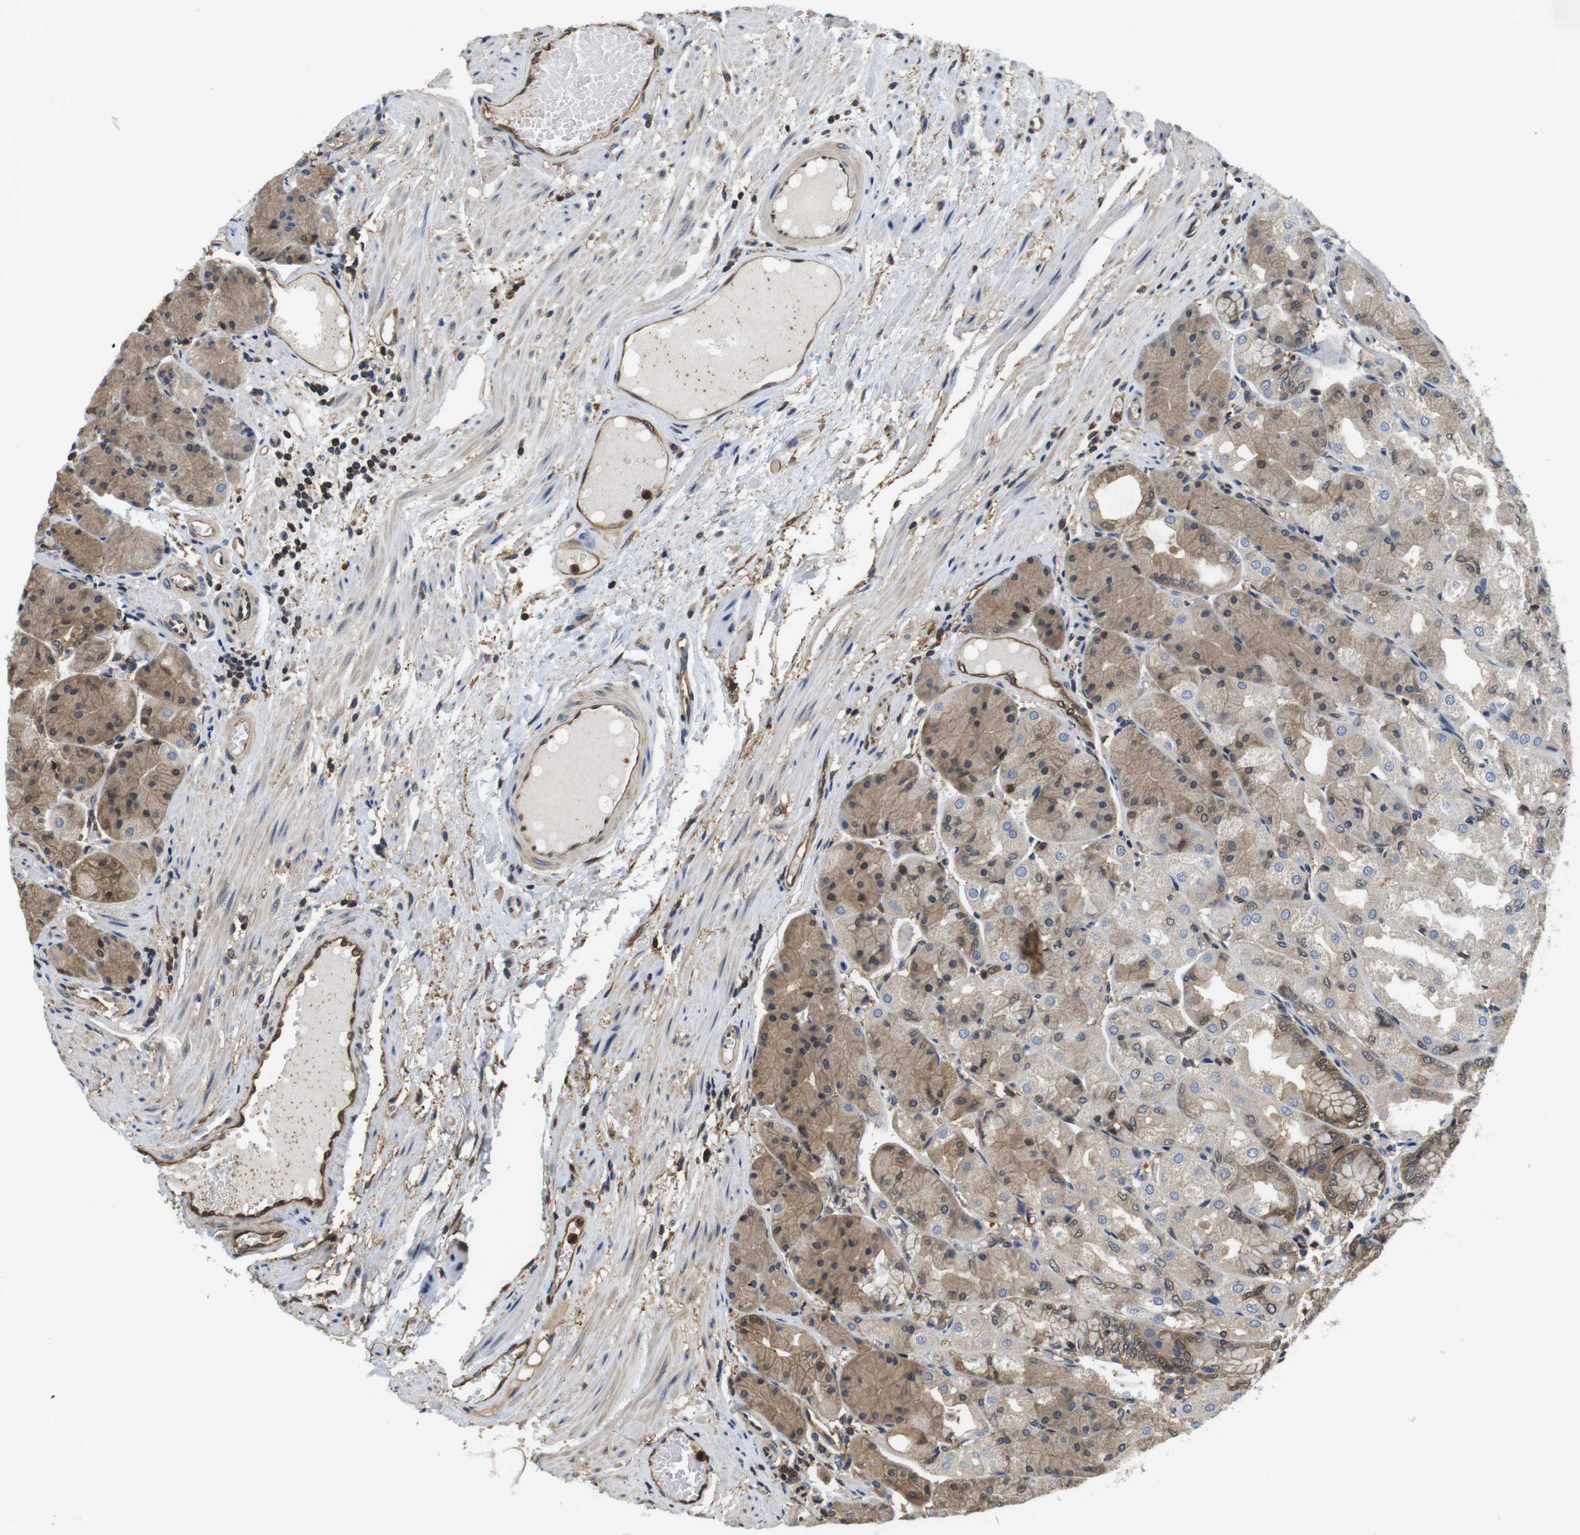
{"staining": {"intensity": "moderate", "quantity": "25%-75%", "location": "cytoplasmic/membranous"}, "tissue": "stomach", "cell_type": "Glandular cells", "image_type": "normal", "snomed": [{"axis": "morphology", "description": "Normal tissue, NOS"}, {"axis": "topography", "description": "Stomach, upper"}], "caption": "Glandular cells demonstrate medium levels of moderate cytoplasmic/membranous expression in approximately 25%-75% of cells in benign stomach.", "gene": "LDHA", "patient": {"sex": "male", "age": 72}}